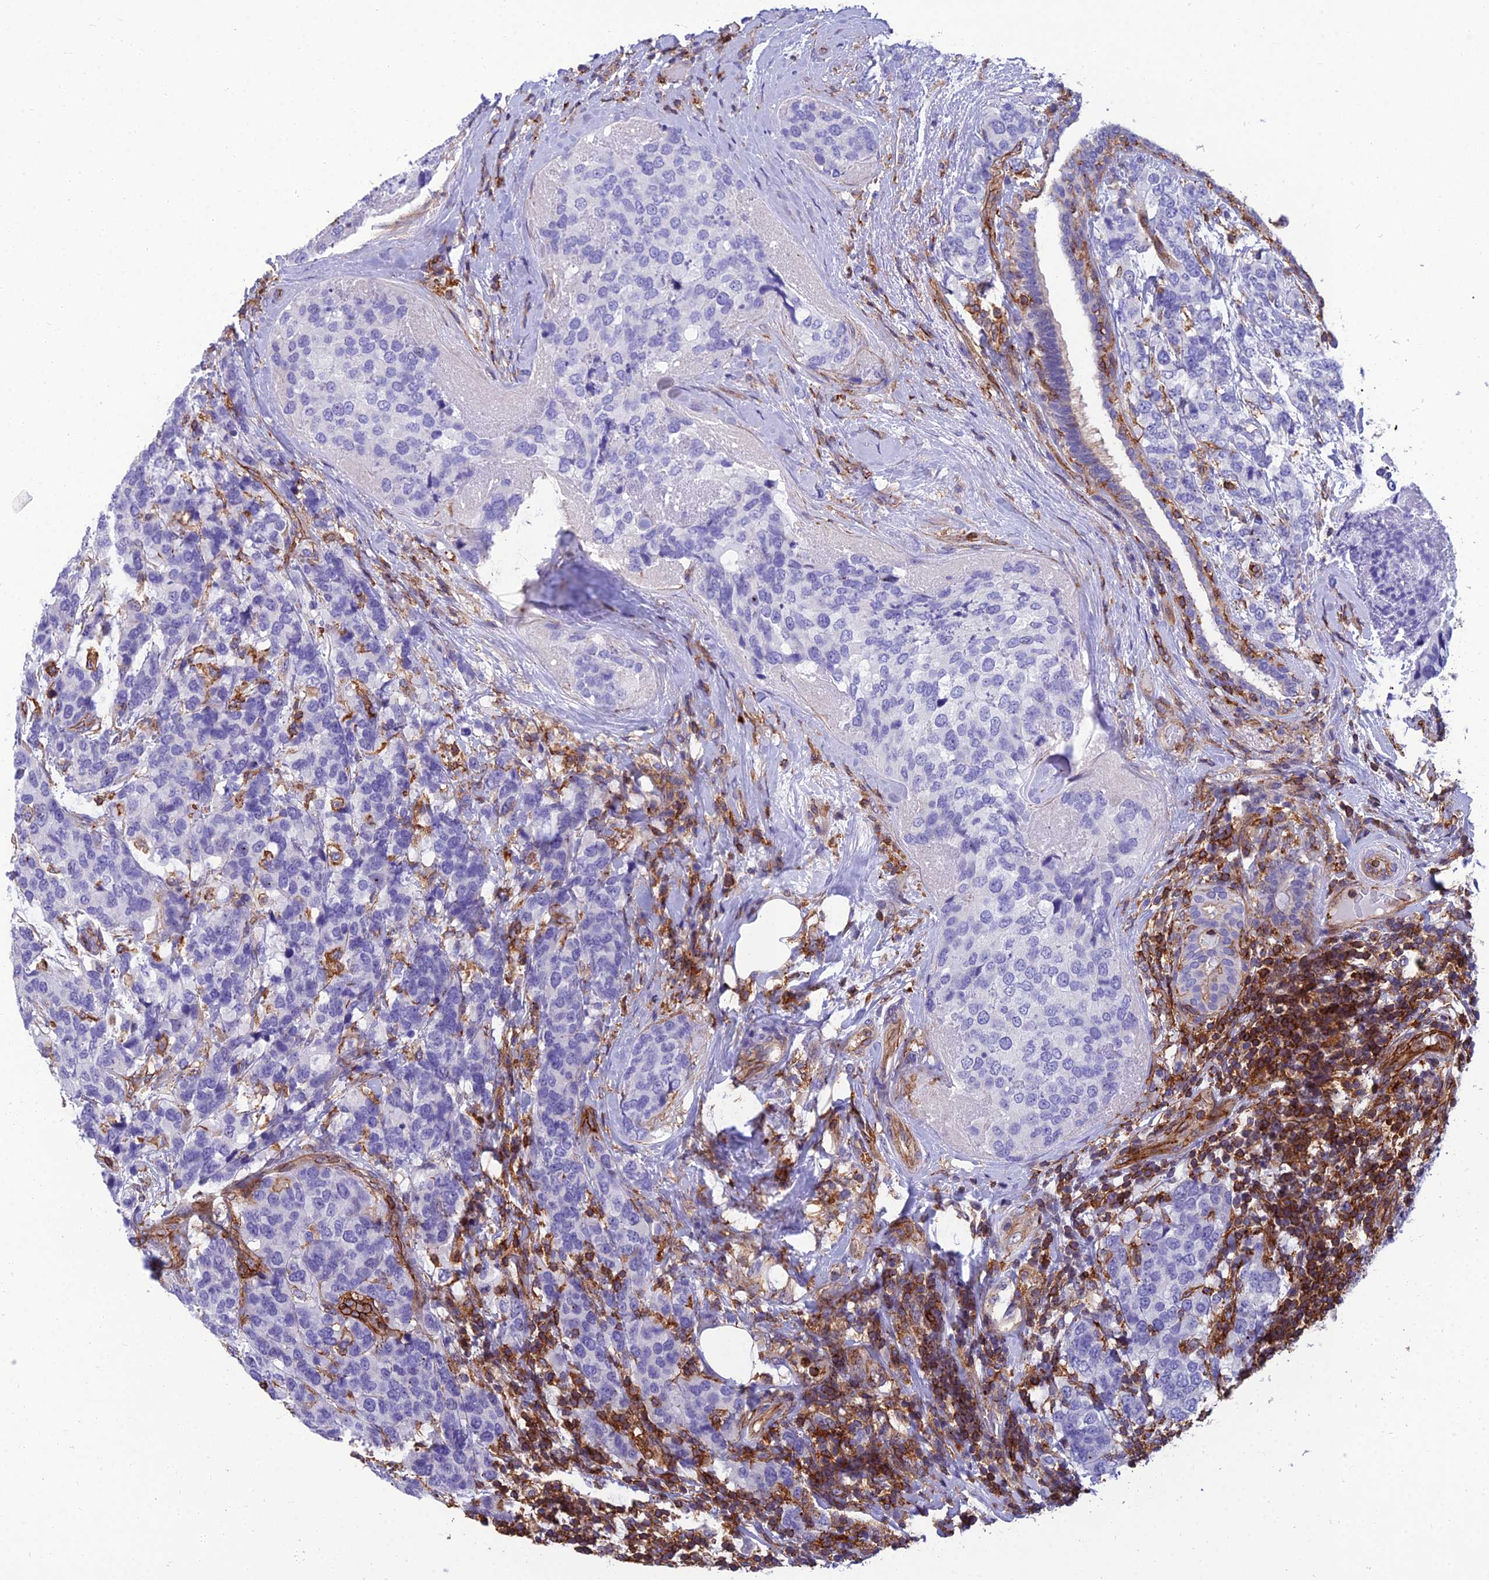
{"staining": {"intensity": "negative", "quantity": "none", "location": "none"}, "tissue": "breast cancer", "cell_type": "Tumor cells", "image_type": "cancer", "snomed": [{"axis": "morphology", "description": "Lobular carcinoma"}, {"axis": "topography", "description": "Breast"}], "caption": "An immunohistochemistry (IHC) image of lobular carcinoma (breast) is shown. There is no staining in tumor cells of lobular carcinoma (breast).", "gene": "PPP1R18", "patient": {"sex": "female", "age": 59}}